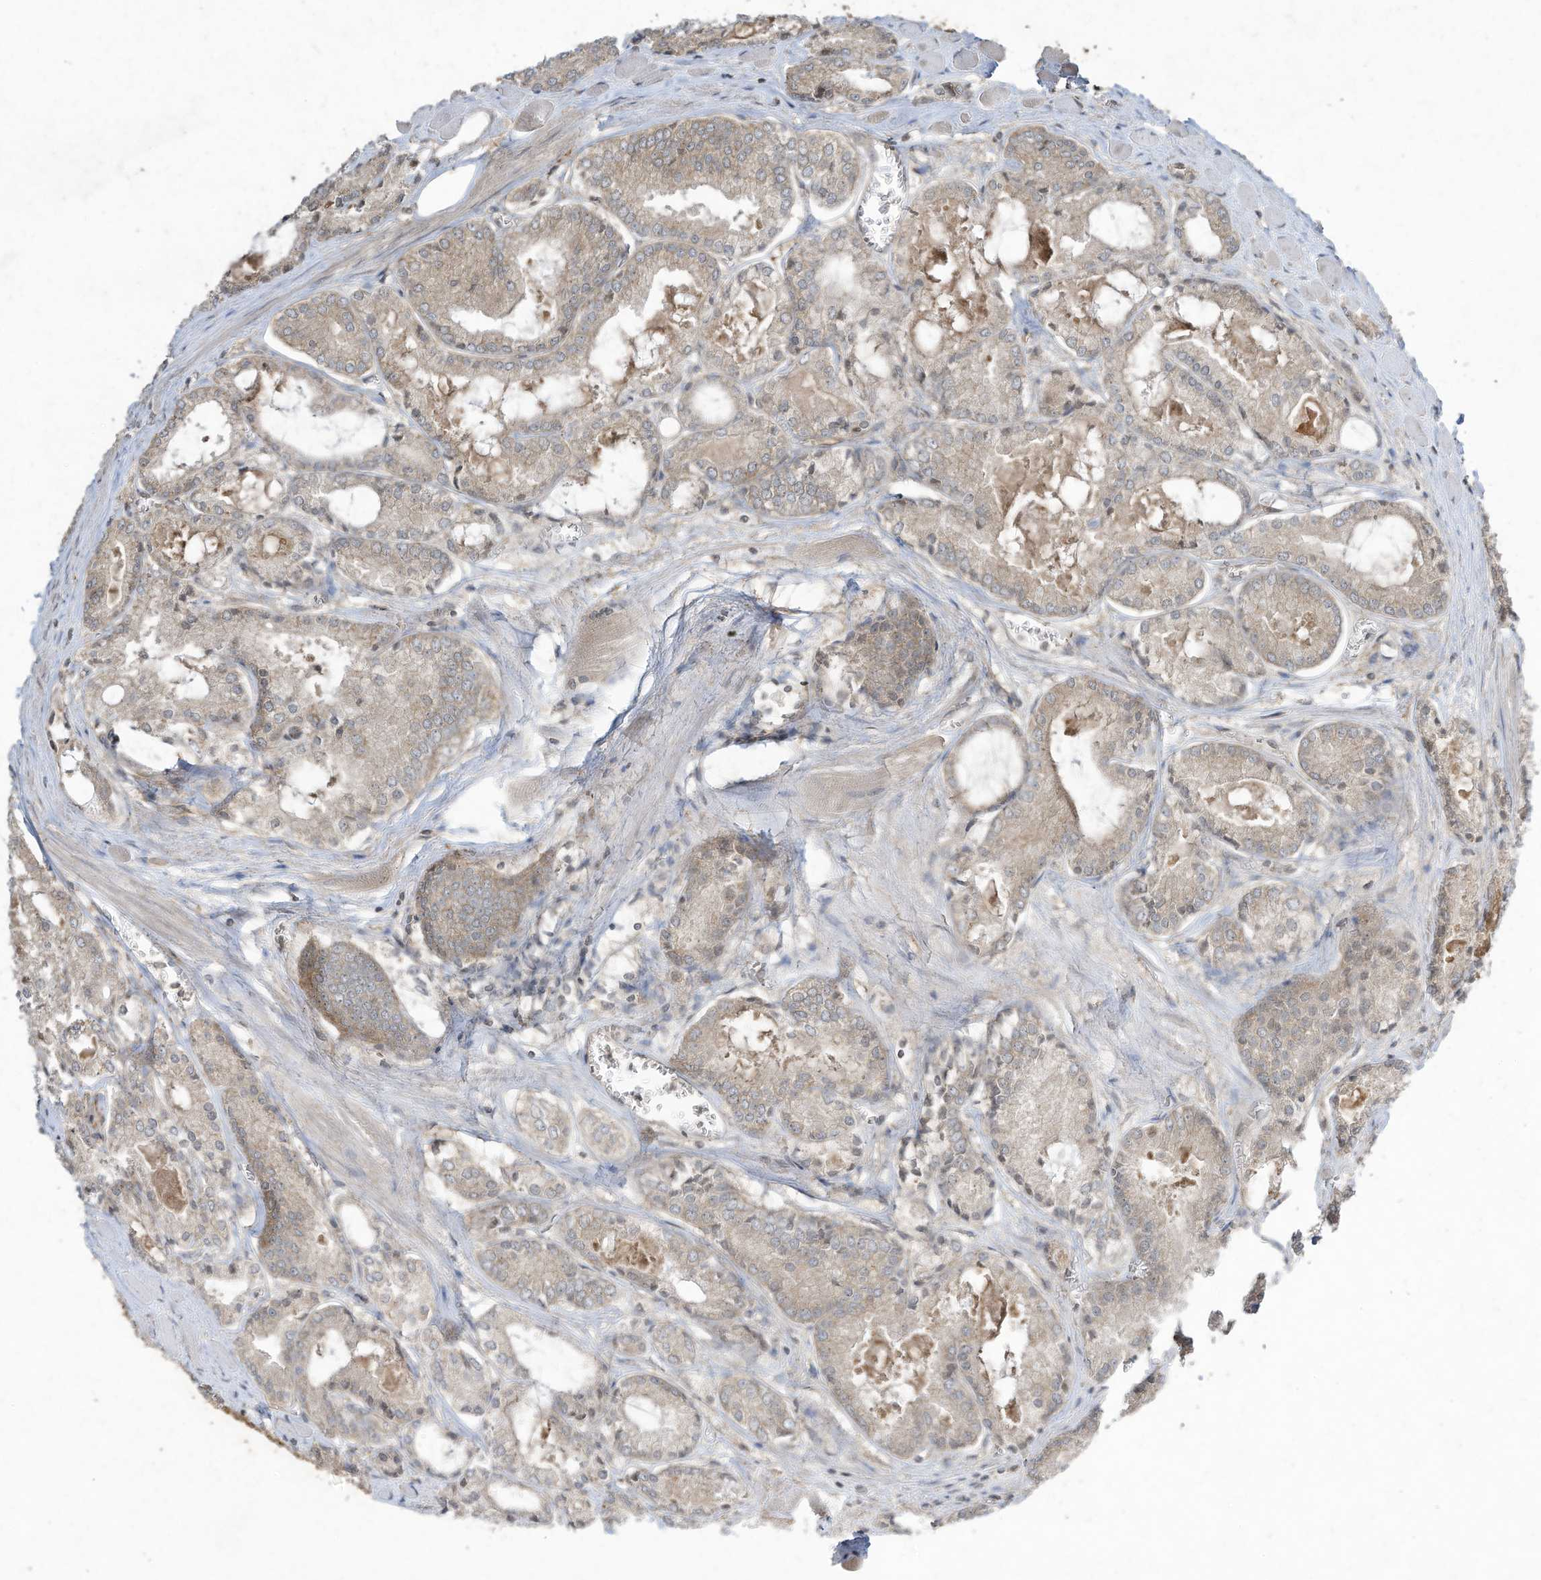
{"staining": {"intensity": "weak", "quantity": ">75%", "location": "cytoplasmic/membranous,nuclear"}, "tissue": "prostate cancer", "cell_type": "Tumor cells", "image_type": "cancer", "snomed": [{"axis": "morphology", "description": "Adenocarcinoma, Low grade"}, {"axis": "topography", "description": "Prostate"}], "caption": "Prostate cancer (adenocarcinoma (low-grade)) was stained to show a protein in brown. There is low levels of weak cytoplasmic/membranous and nuclear staining in about >75% of tumor cells.", "gene": "MATN2", "patient": {"sex": "male", "age": 67}}